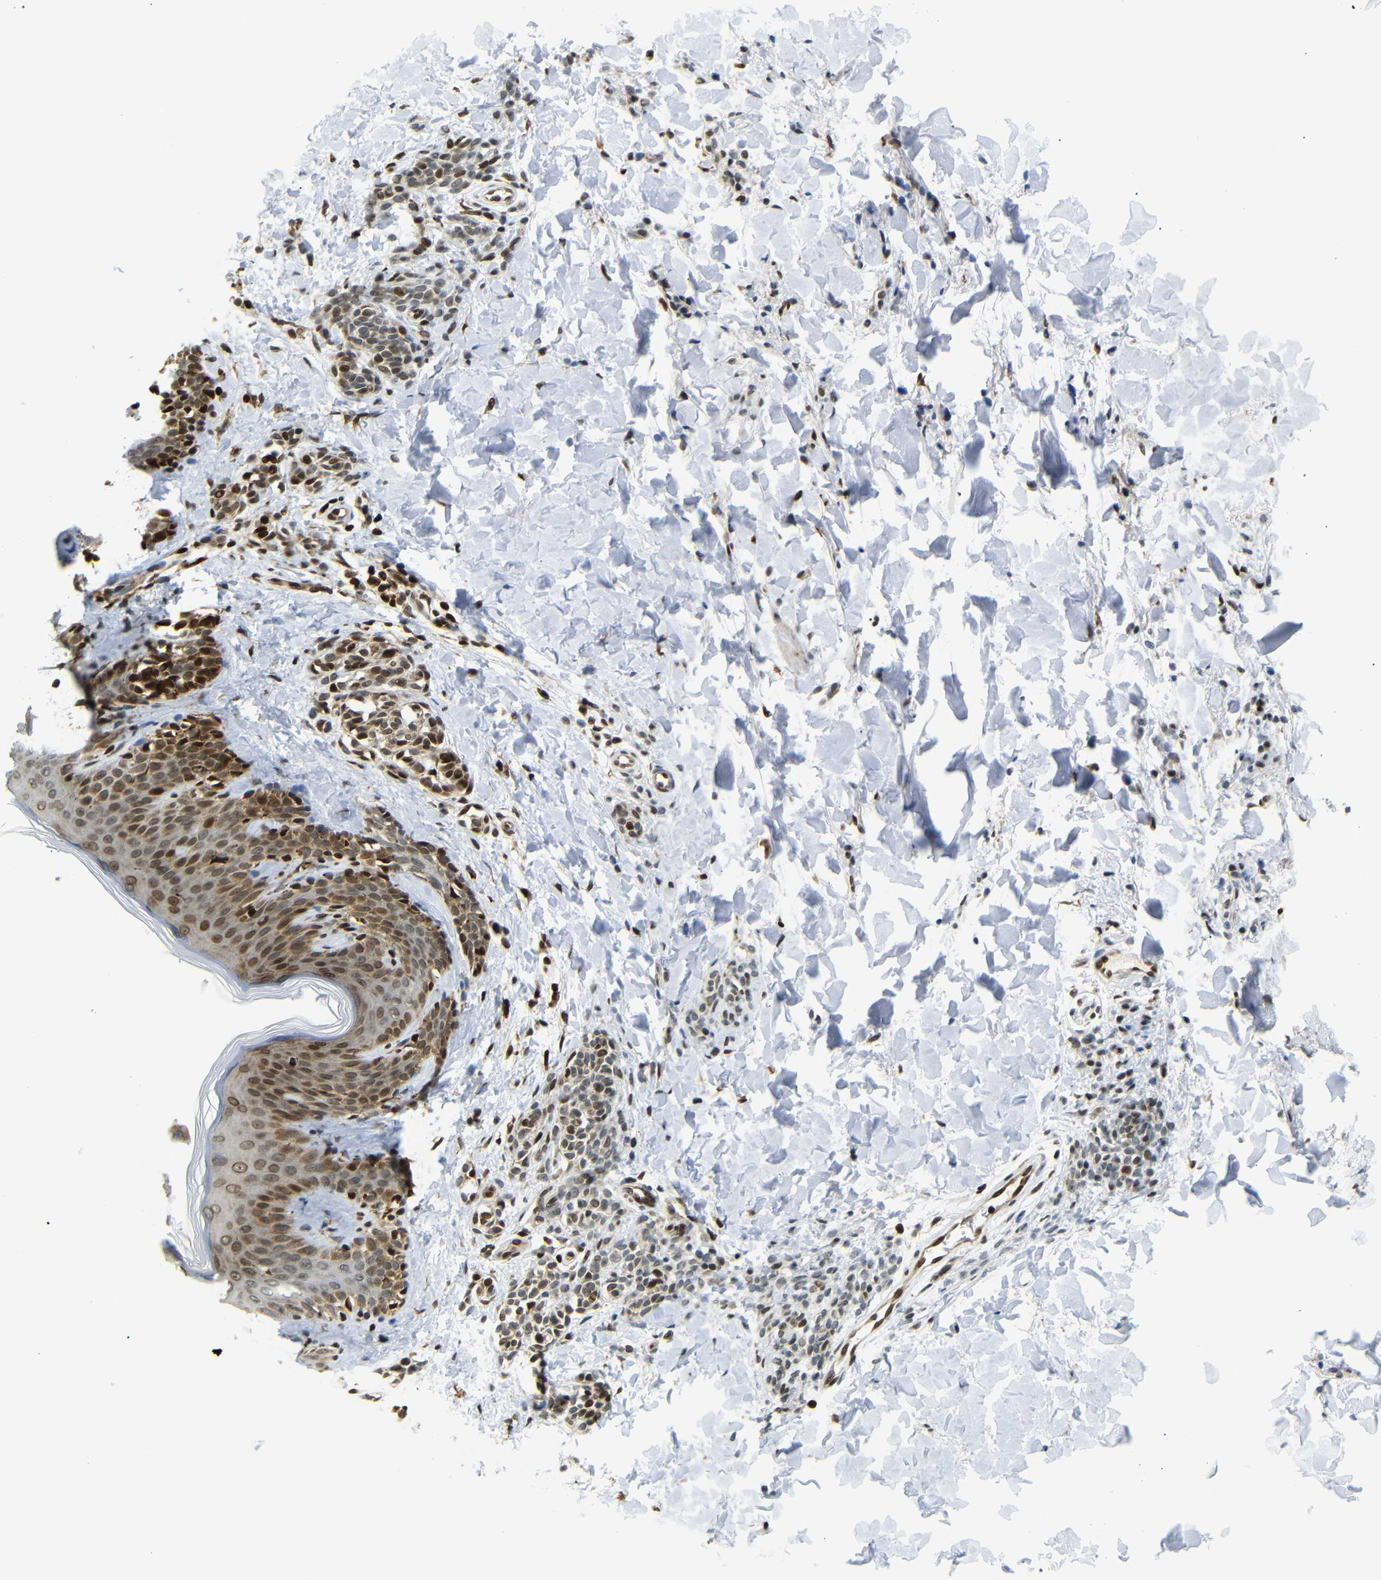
{"staining": {"intensity": "moderate", "quantity": ">75%", "location": "nuclear"}, "tissue": "skin", "cell_type": "Fibroblasts", "image_type": "normal", "snomed": [{"axis": "morphology", "description": "Normal tissue, NOS"}, {"axis": "topography", "description": "Skin"}], "caption": "Approximately >75% of fibroblasts in benign human skin demonstrate moderate nuclear protein positivity as visualized by brown immunohistochemical staining.", "gene": "SPCS2", "patient": {"sex": "male", "age": 16}}